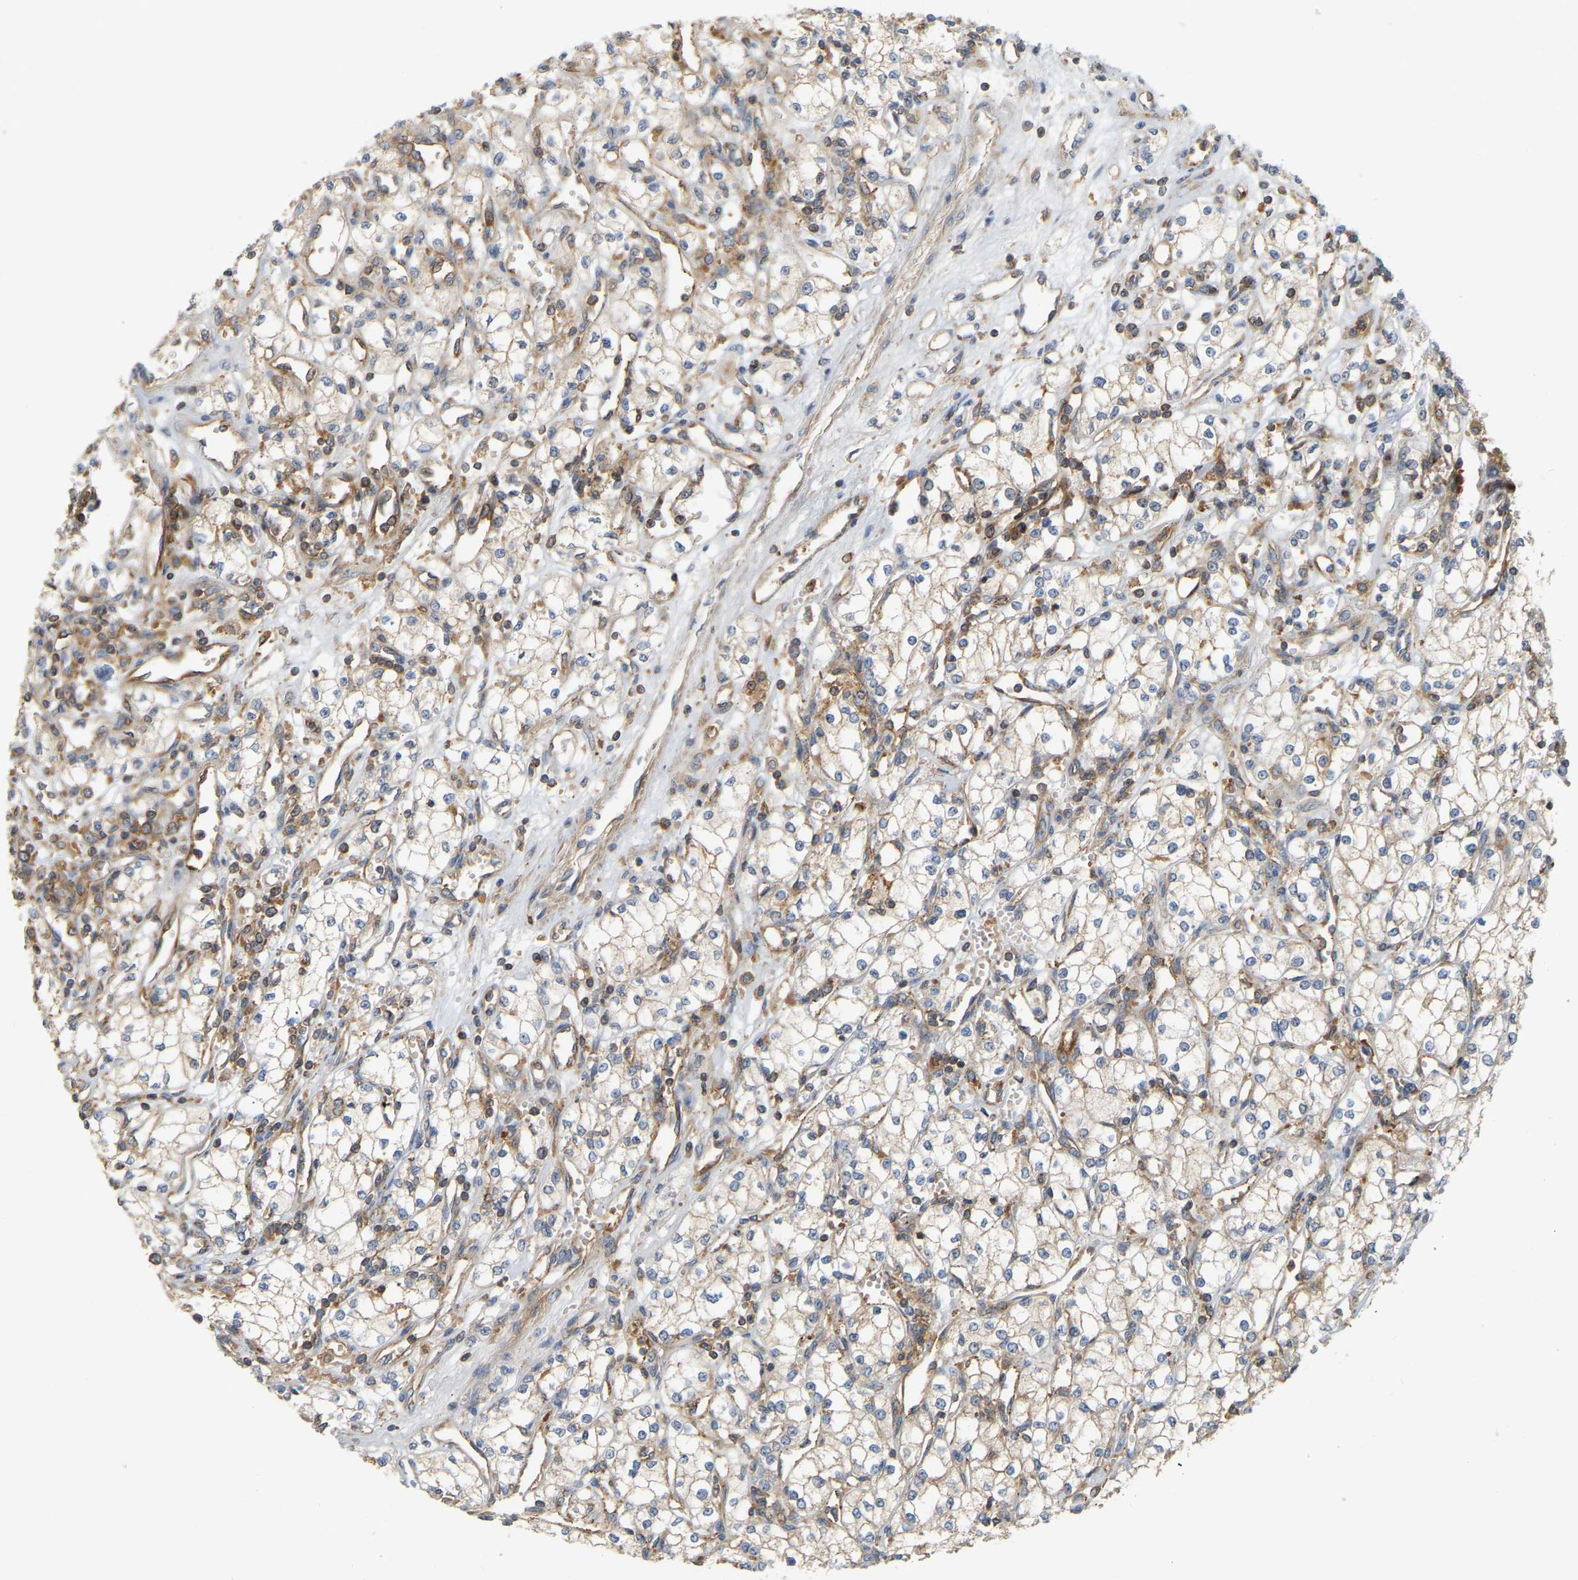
{"staining": {"intensity": "weak", "quantity": "<25%", "location": "cytoplasmic/membranous"}, "tissue": "renal cancer", "cell_type": "Tumor cells", "image_type": "cancer", "snomed": [{"axis": "morphology", "description": "Adenocarcinoma, NOS"}, {"axis": "topography", "description": "Kidney"}], "caption": "This photomicrograph is of renal adenocarcinoma stained with immunohistochemistry (IHC) to label a protein in brown with the nuclei are counter-stained blue. There is no positivity in tumor cells. Nuclei are stained in blue.", "gene": "AKAP13", "patient": {"sex": "male", "age": 59}}